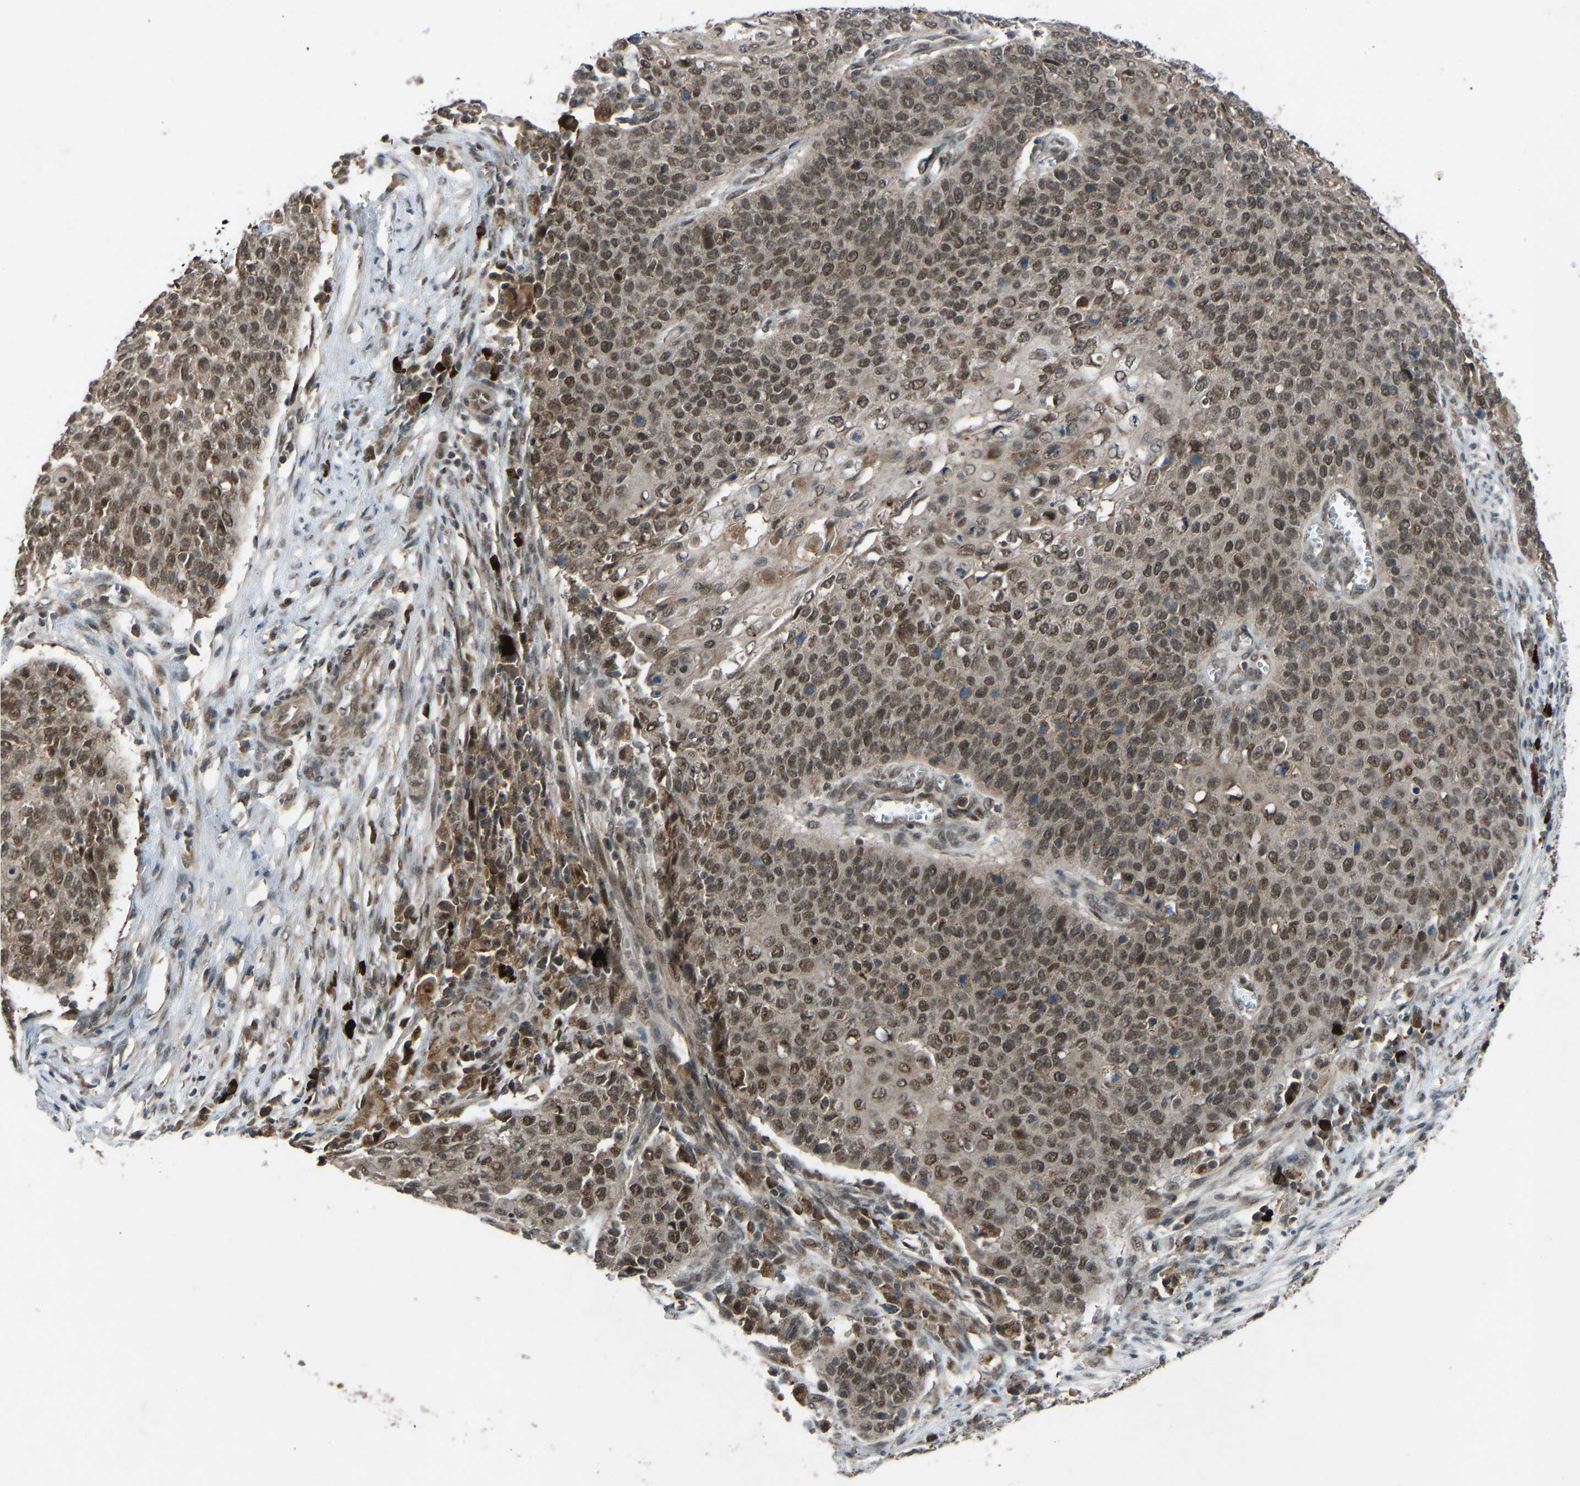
{"staining": {"intensity": "moderate", "quantity": ">75%", "location": "cytoplasmic/membranous,nuclear"}, "tissue": "cervical cancer", "cell_type": "Tumor cells", "image_type": "cancer", "snomed": [{"axis": "morphology", "description": "Squamous cell carcinoma, NOS"}, {"axis": "topography", "description": "Cervix"}], "caption": "The micrograph reveals staining of cervical cancer, revealing moderate cytoplasmic/membranous and nuclear protein positivity (brown color) within tumor cells. (brown staining indicates protein expression, while blue staining denotes nuclei).", "gene": "SLC43A1", "patient": {"sex": "female", "age": 39}}